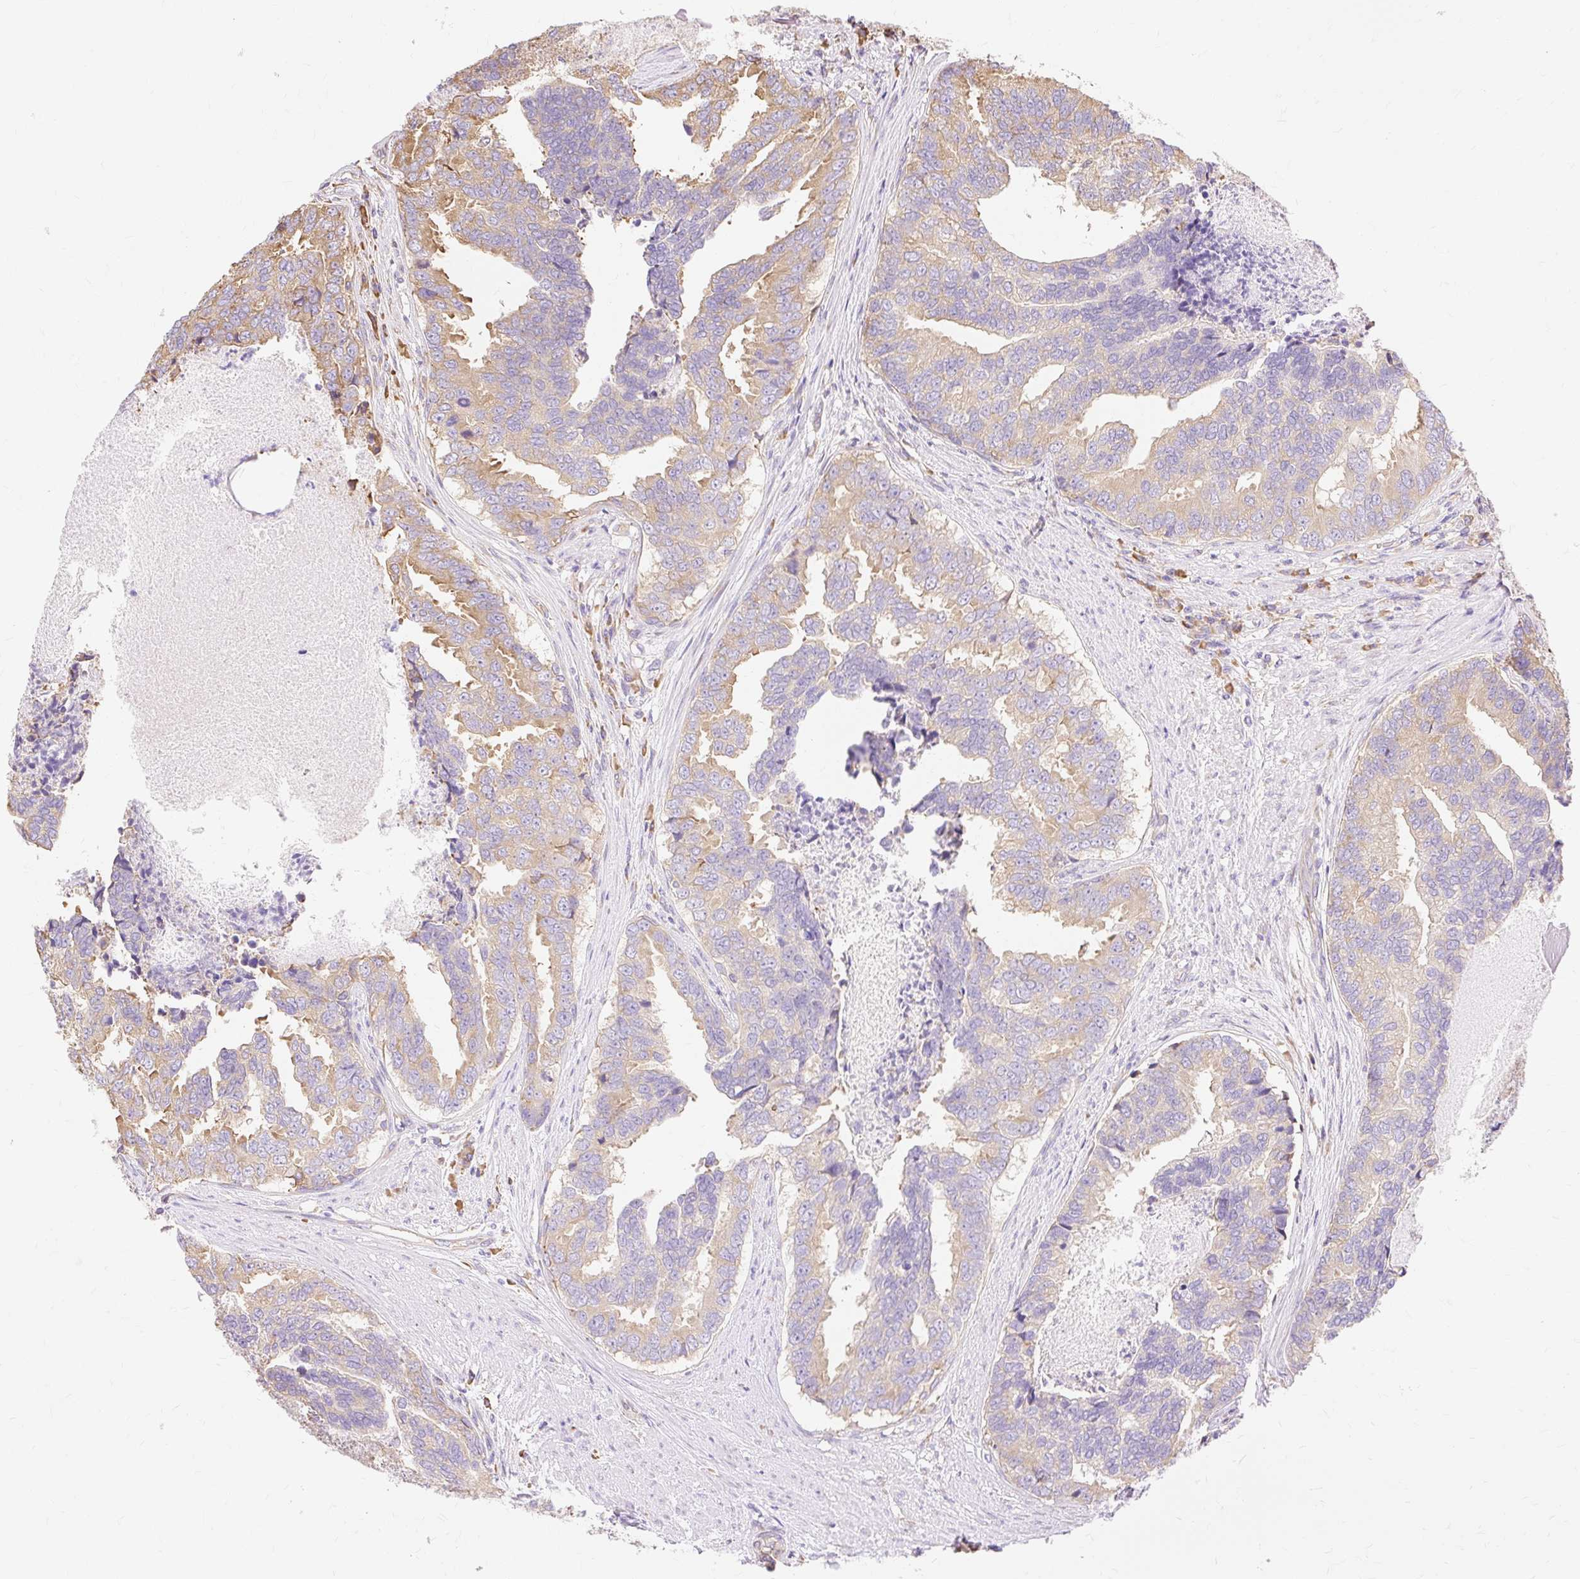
{"staining": {"intensity": "weak", "quantity": ">75%", "location": "cytoplasmic/membranous"}, "tissue": "prostate cancer", "cell_type": "Tumor cells", "image_type": "cancer", "snomed": [{"axis": "morphology", "description": "Adenocarcinoma, High grade"}, {"axis": "topography", "description": "Prostate"}], "caption": "IHC (DAB (3,3'-diaminobenzidine)) staining of adenocarcinoma (high-grade) (prostate) displays weak cytoplasmic/membranous protein positivity in approximately >75% of tumor cells. (brown staining indicates protein expression, while blue staining denotes nuclei).", "gene": "RPS17", "patient": {"sex": "male", "age": 68}}